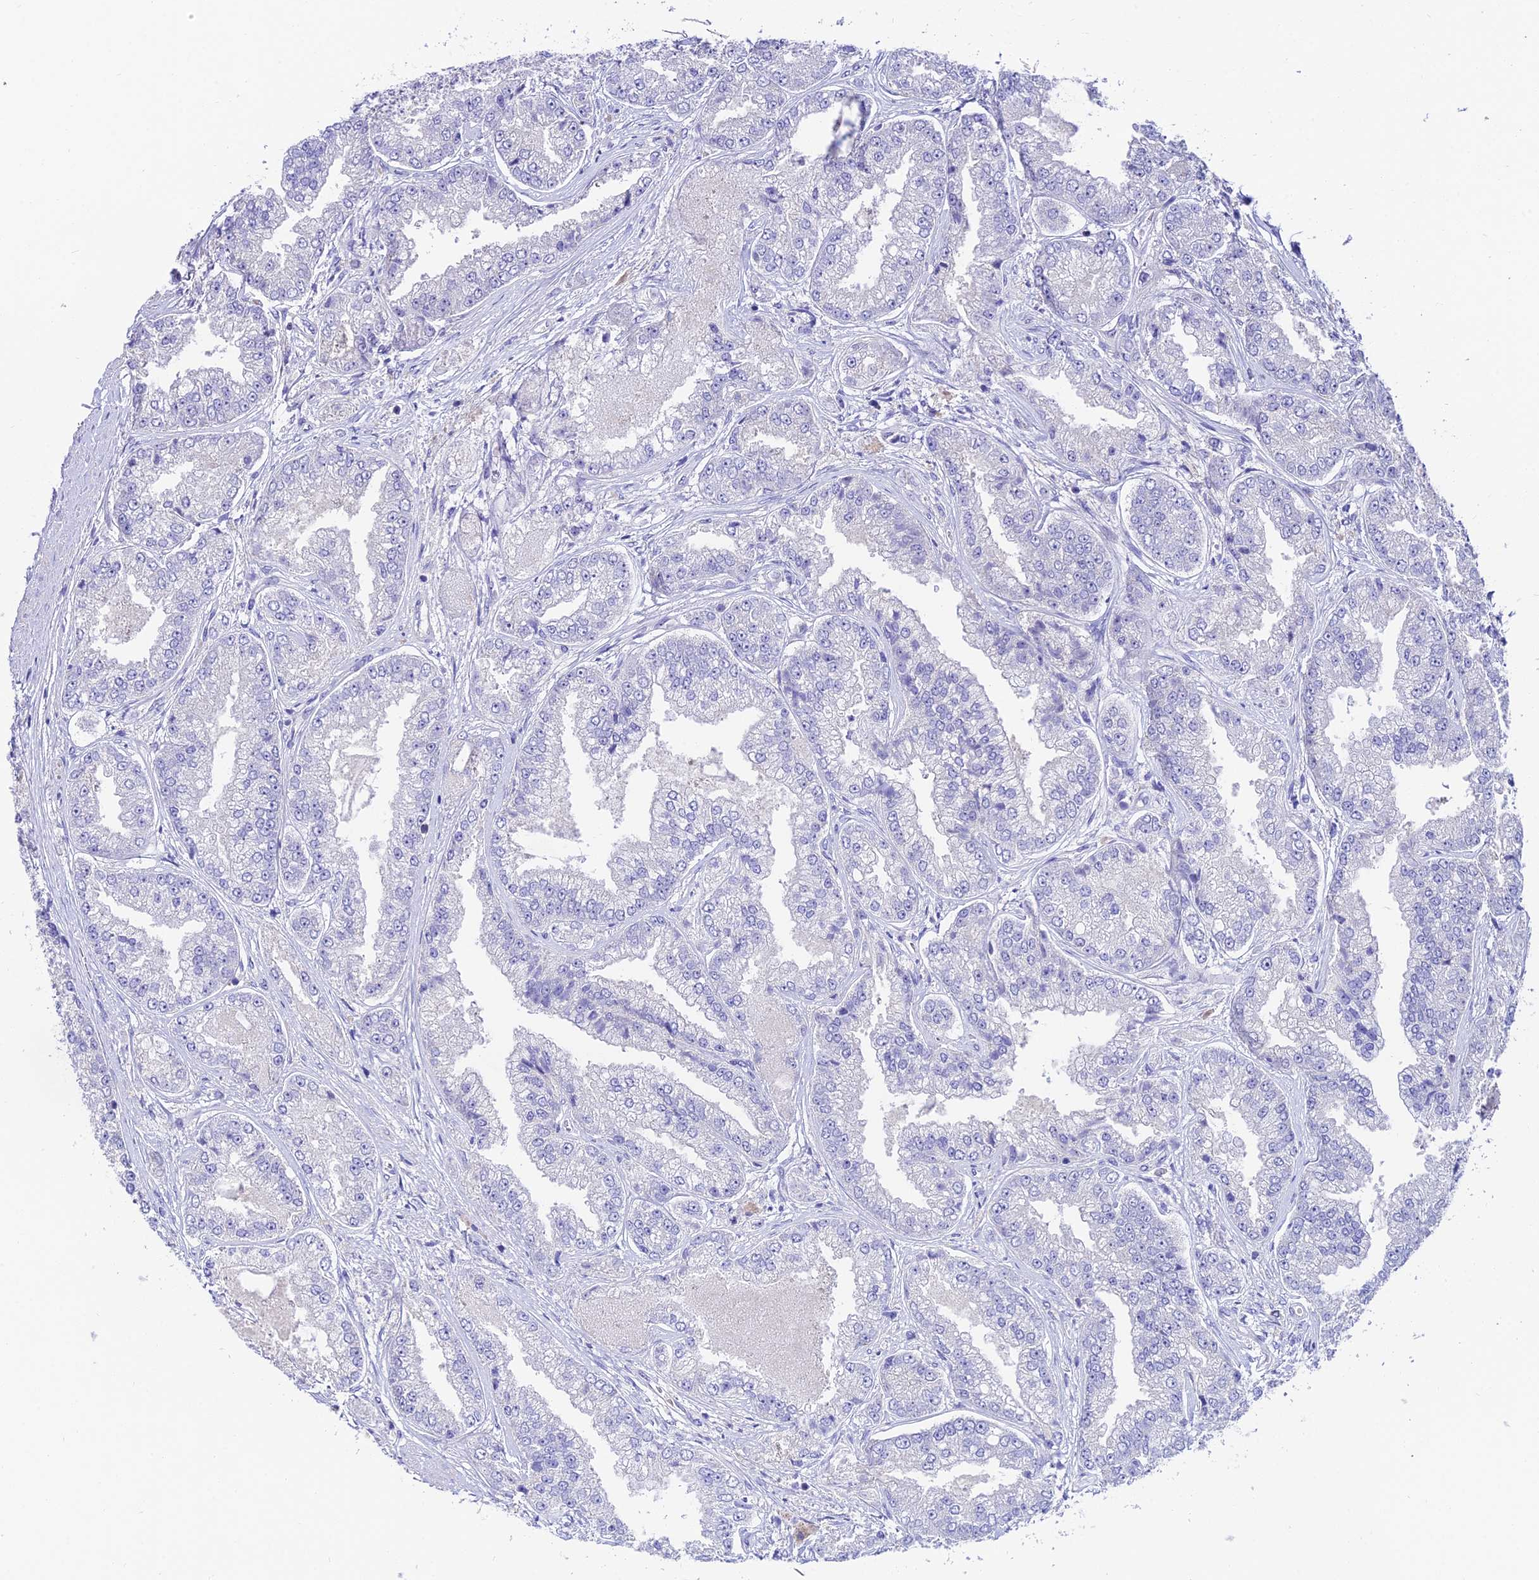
{"staining": {"intensity": "negative", "quantity": "none", "location": "none"}, "tissue": "prostate cancer", "cell_type": "Tumor cells", "image_type": "cancer", "snomed": [{"axis": "morphology", "description": "Adenocarcinoma, High grade"}, {"axis": "topography", "description": "Prostate"}], "caption": "IHC image of neoplastic tissue: human prostate cancer (adenocarcinoma (high-grade)) stained with DAB (3,3'-diaminobenzidine) shows no significant protein staining in tumor cells.", "gene": "DUSP29", "patient": {"sex": "male", "age": 71}}